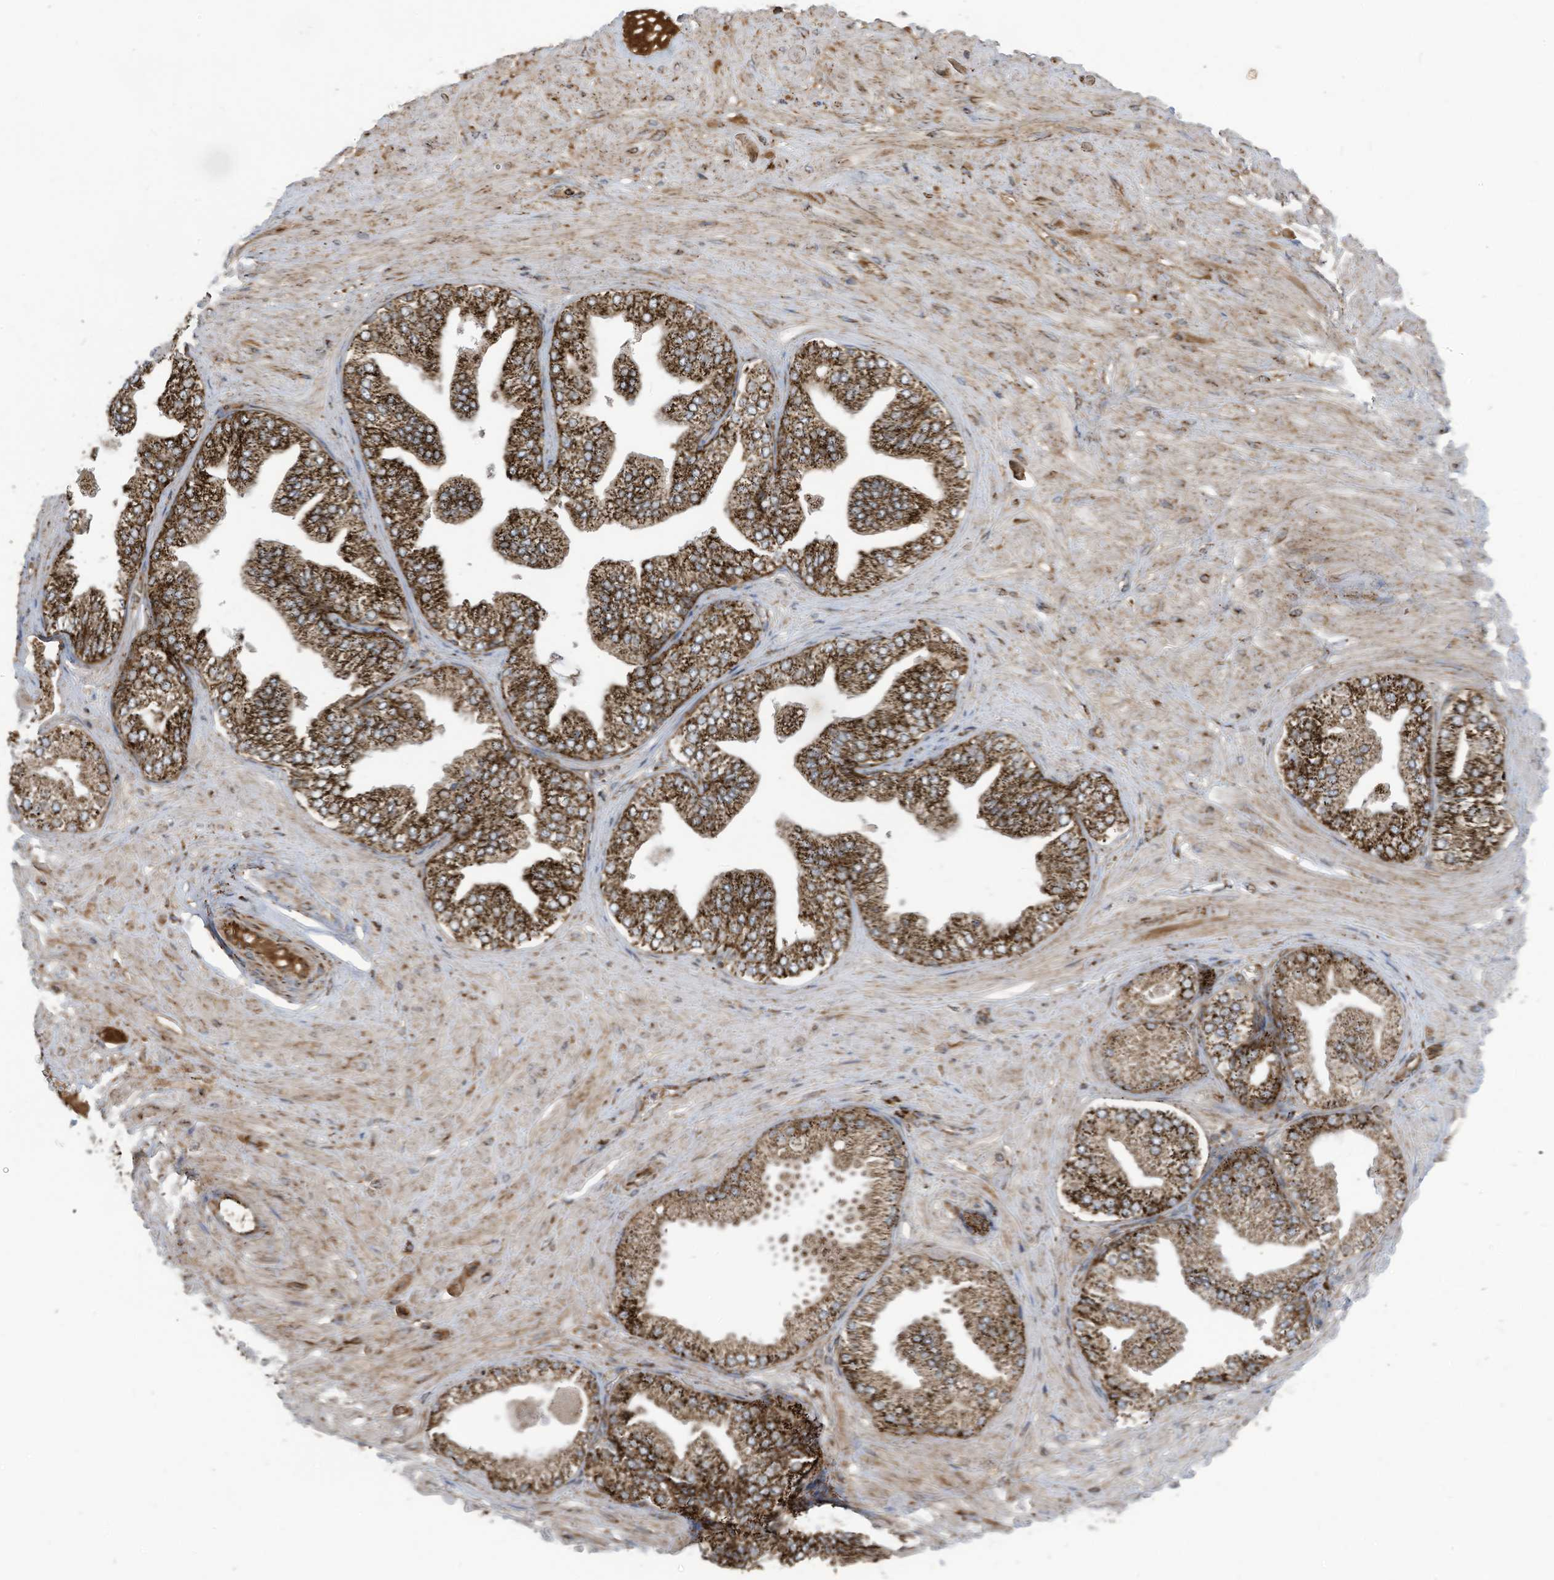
{"staining": {"intensity": "weak", "quantity": ">75%", "location": "cytoplasmic/membranous"}, "tissue": "adipose tissue", "cell_type": "Adipocytes", "image_type": "normal", "snomed": [{"axis": "morphology", "description": "Normal tissue, NOS"}, {"axis": "morphology", "description": "Adenocarcinoma, Low grade"}, {"axis": "topography", "description": "Prostate"}, {"axis": "topography", "description": "Peripheral nerve tissue"}], "caption": "Protein analysis of unremarkable adipose tissue reveals weak cytoplasmic/membranous staining in about >75% of adipocytes. The protein of interest is shown in brown color, while the nuclei are stained blue.", "gene": "COX10", "patient": {"sex": "male", "age": 63}}